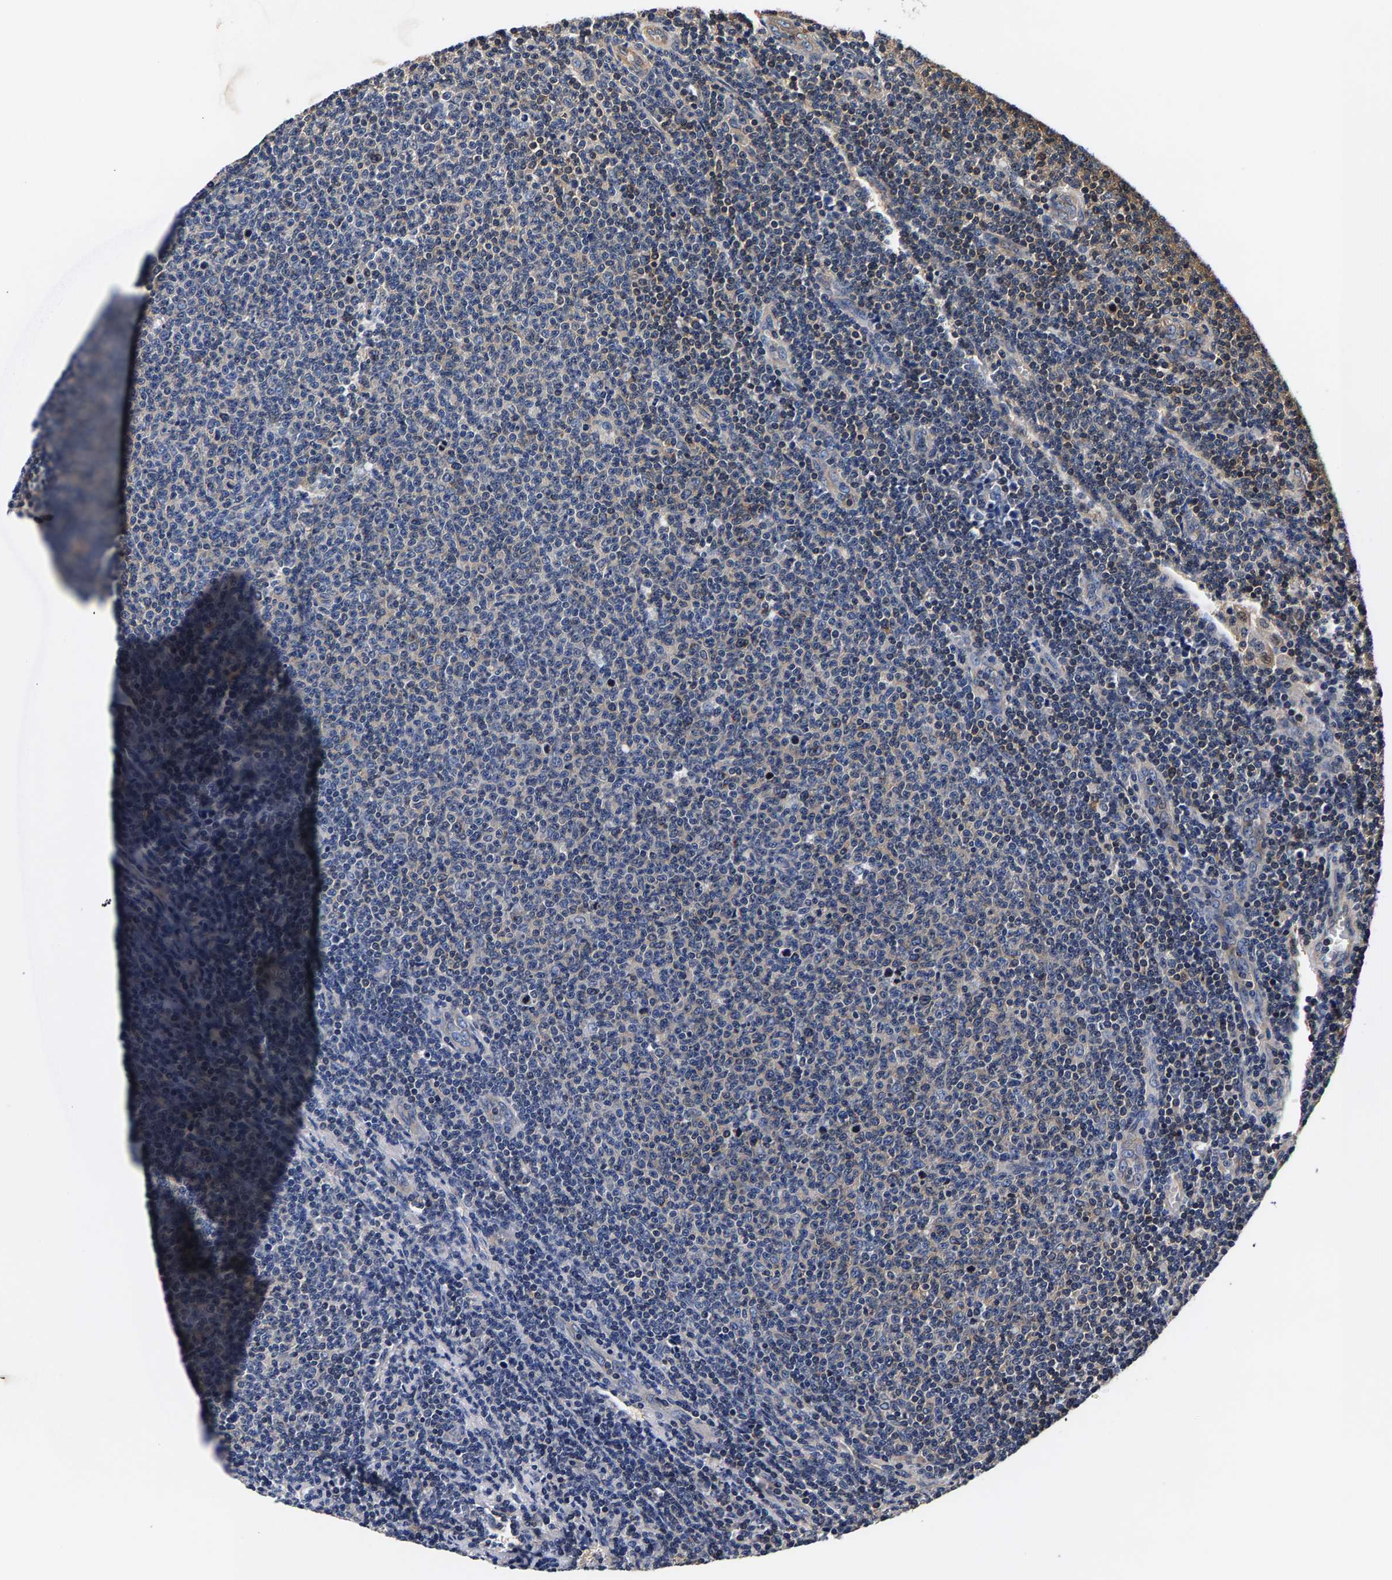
{"staining": {"intensity": "negative", "quantity": "none", "location": "none"}, "tissue": "lymphoma", "cell_type": "Tumor cells", "image_type": "cancer", "snomed": [{"axis": "morphology", "description": "Malignant lymphoma, non-Hodgkin's type, Low grade"}, {"axis": "topography", "description": "Lymph node"}], "caption": "This is an IHC image of lymphoma. There is no positivity in tumor cells.", "gene": "MARCHF7", "patient": {"sex": "male", "age": 66}}